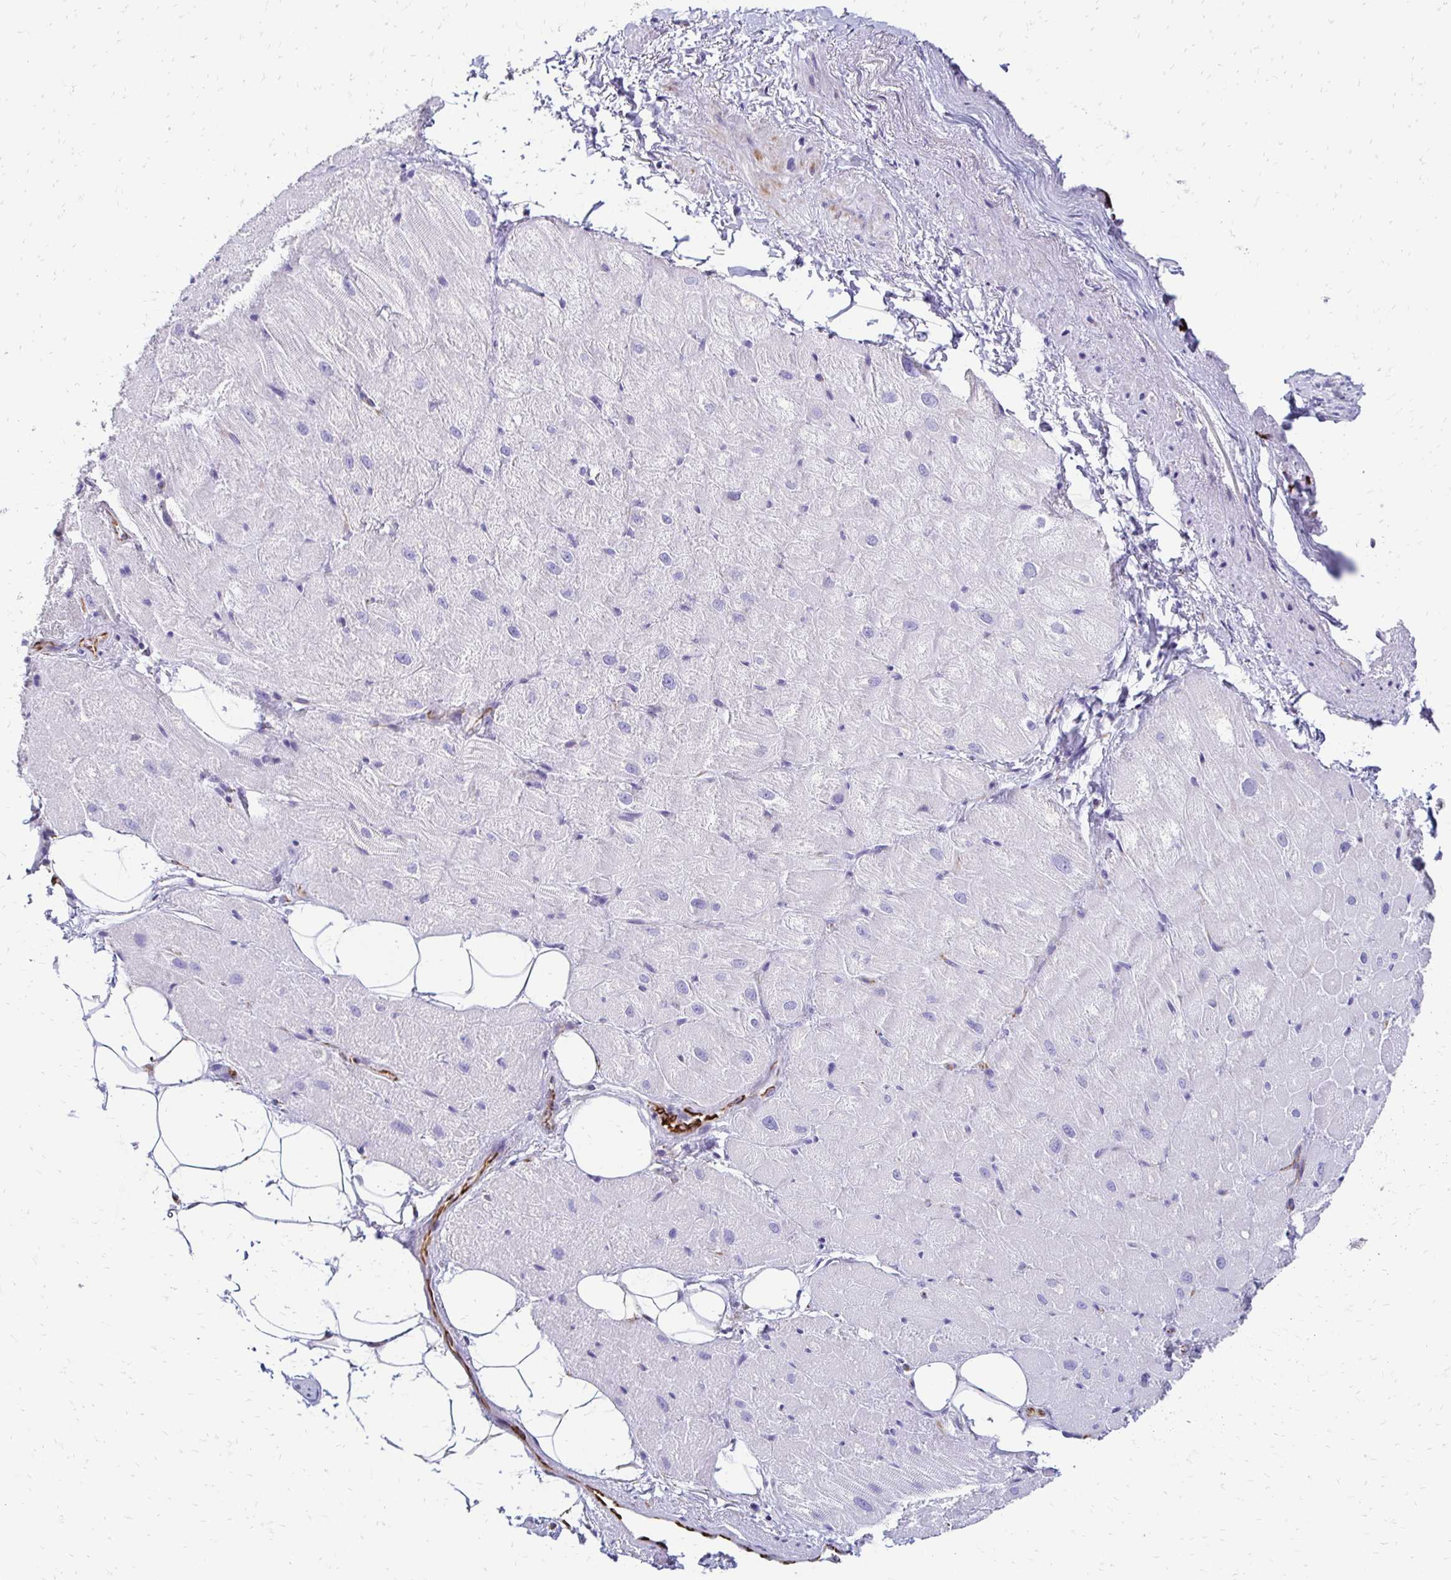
{"staining": {"intensity": "negative", "quantity": "none", "location": "none"}, "tissue": "heart muscle", "cell_type": "Cardiomyocytes", "image_type": "normal", "snomed": [{"axis": "morphology", "description": "Normal tissue, NOS"}, {"axis": "topography", "description": "Heart"}], "caption": "This micrograph is of normal heart muscle stained with IHC to label a protein in brown with the nuclei are counter-stained blue. There is no staining in cardiomyocytes. (Brightfield microscopy of DAB IHC at high magnification).", "gene": "TMEM54", "patient": {"sex": "male", "age": 62}}